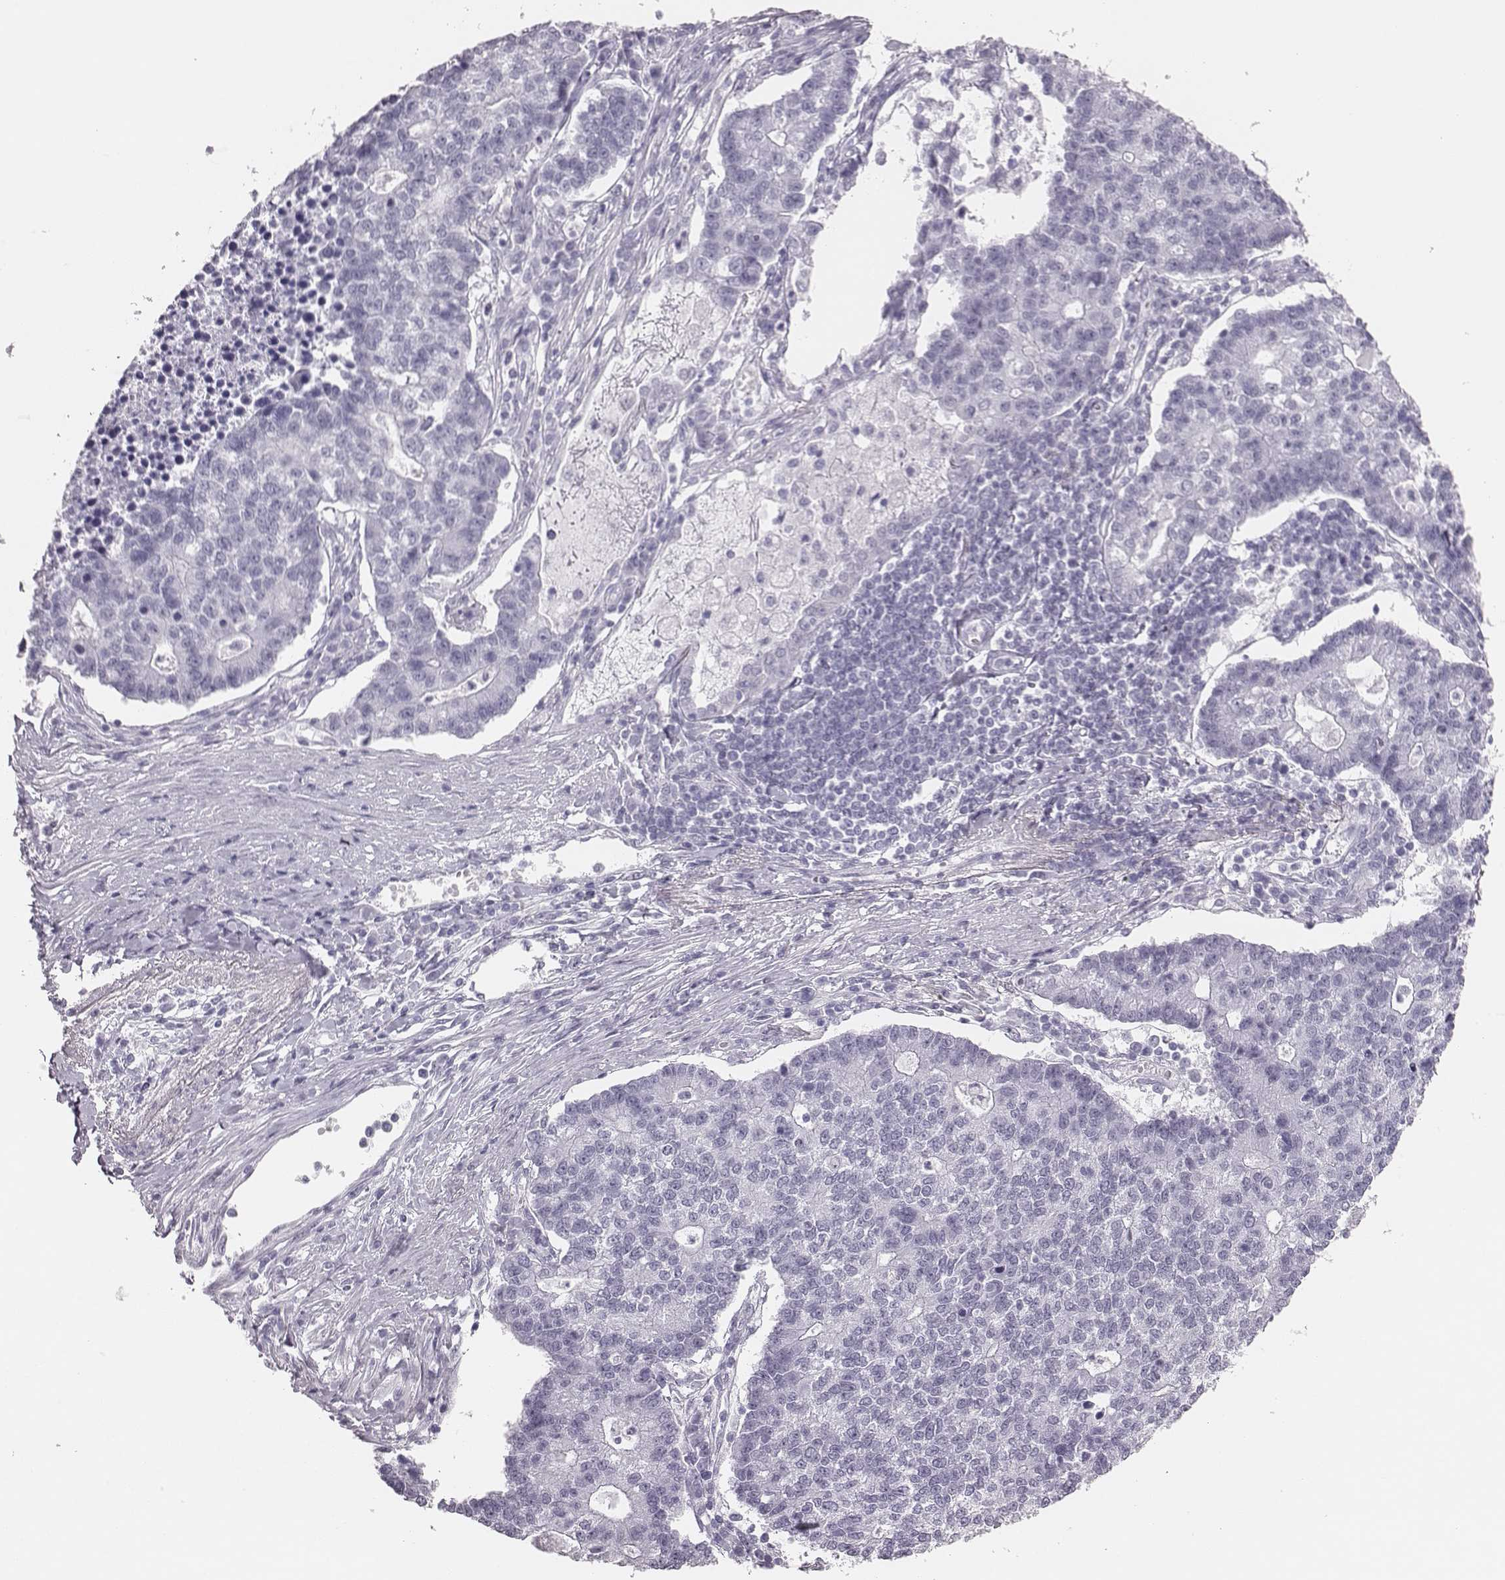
{"staining": {"intensity": "negative", "quantity": "none", "location": "none"}, "tissue": "lung cancer", "cell_type": "Tumor cells", "image_type": "cancer", "snomed": [{"axis": "morphology", "description": "Adenocarcinoma, NOS"}, {"axis": "topography", "description": "Lung"}], "caption": "Photomicrograph shows no significant protein staining in tumor cells of adenocarcinoma (lung).", "gene": "H1-6", "patient": {"sex": "male", "age": 57}}